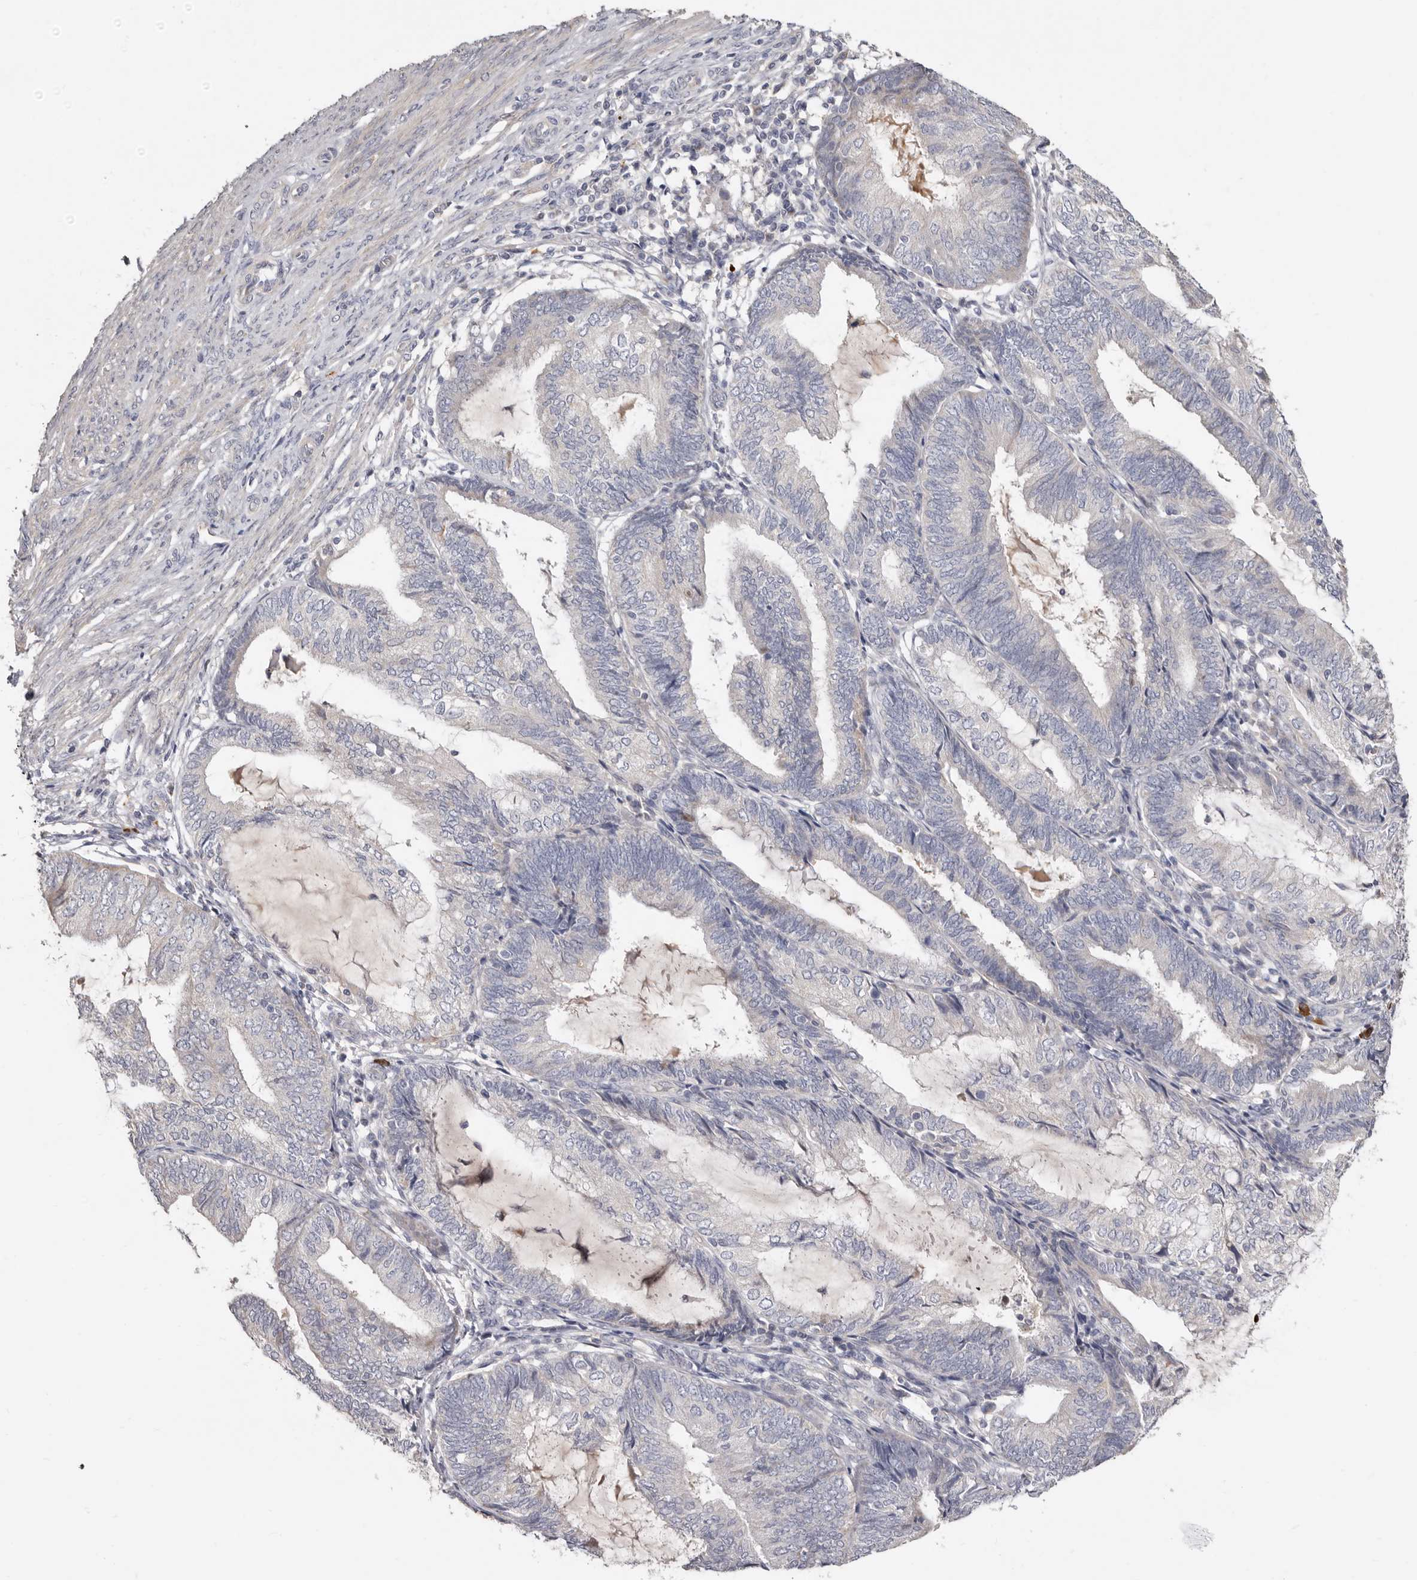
{"staining": {"intensity": "negative", "quantity": "none", "location": "none"}, "tissue": "endometrial cancer", "cell_type": "Tumor cells", "image_type": "cancer", "snomed": [{"axis": "morphology", "description": "Adenocarcinoma, NOS"}, {"axis": "topography", "description": "Endometrium"}], "caption": "This is an immunohistochemistry (IHC) photomicrograph of human endometrial cancer (adenocarcinoma). There is no expression in tumor cells.", "gene": "SPTA1", "patient": {"sex": "female", "age": 81}}